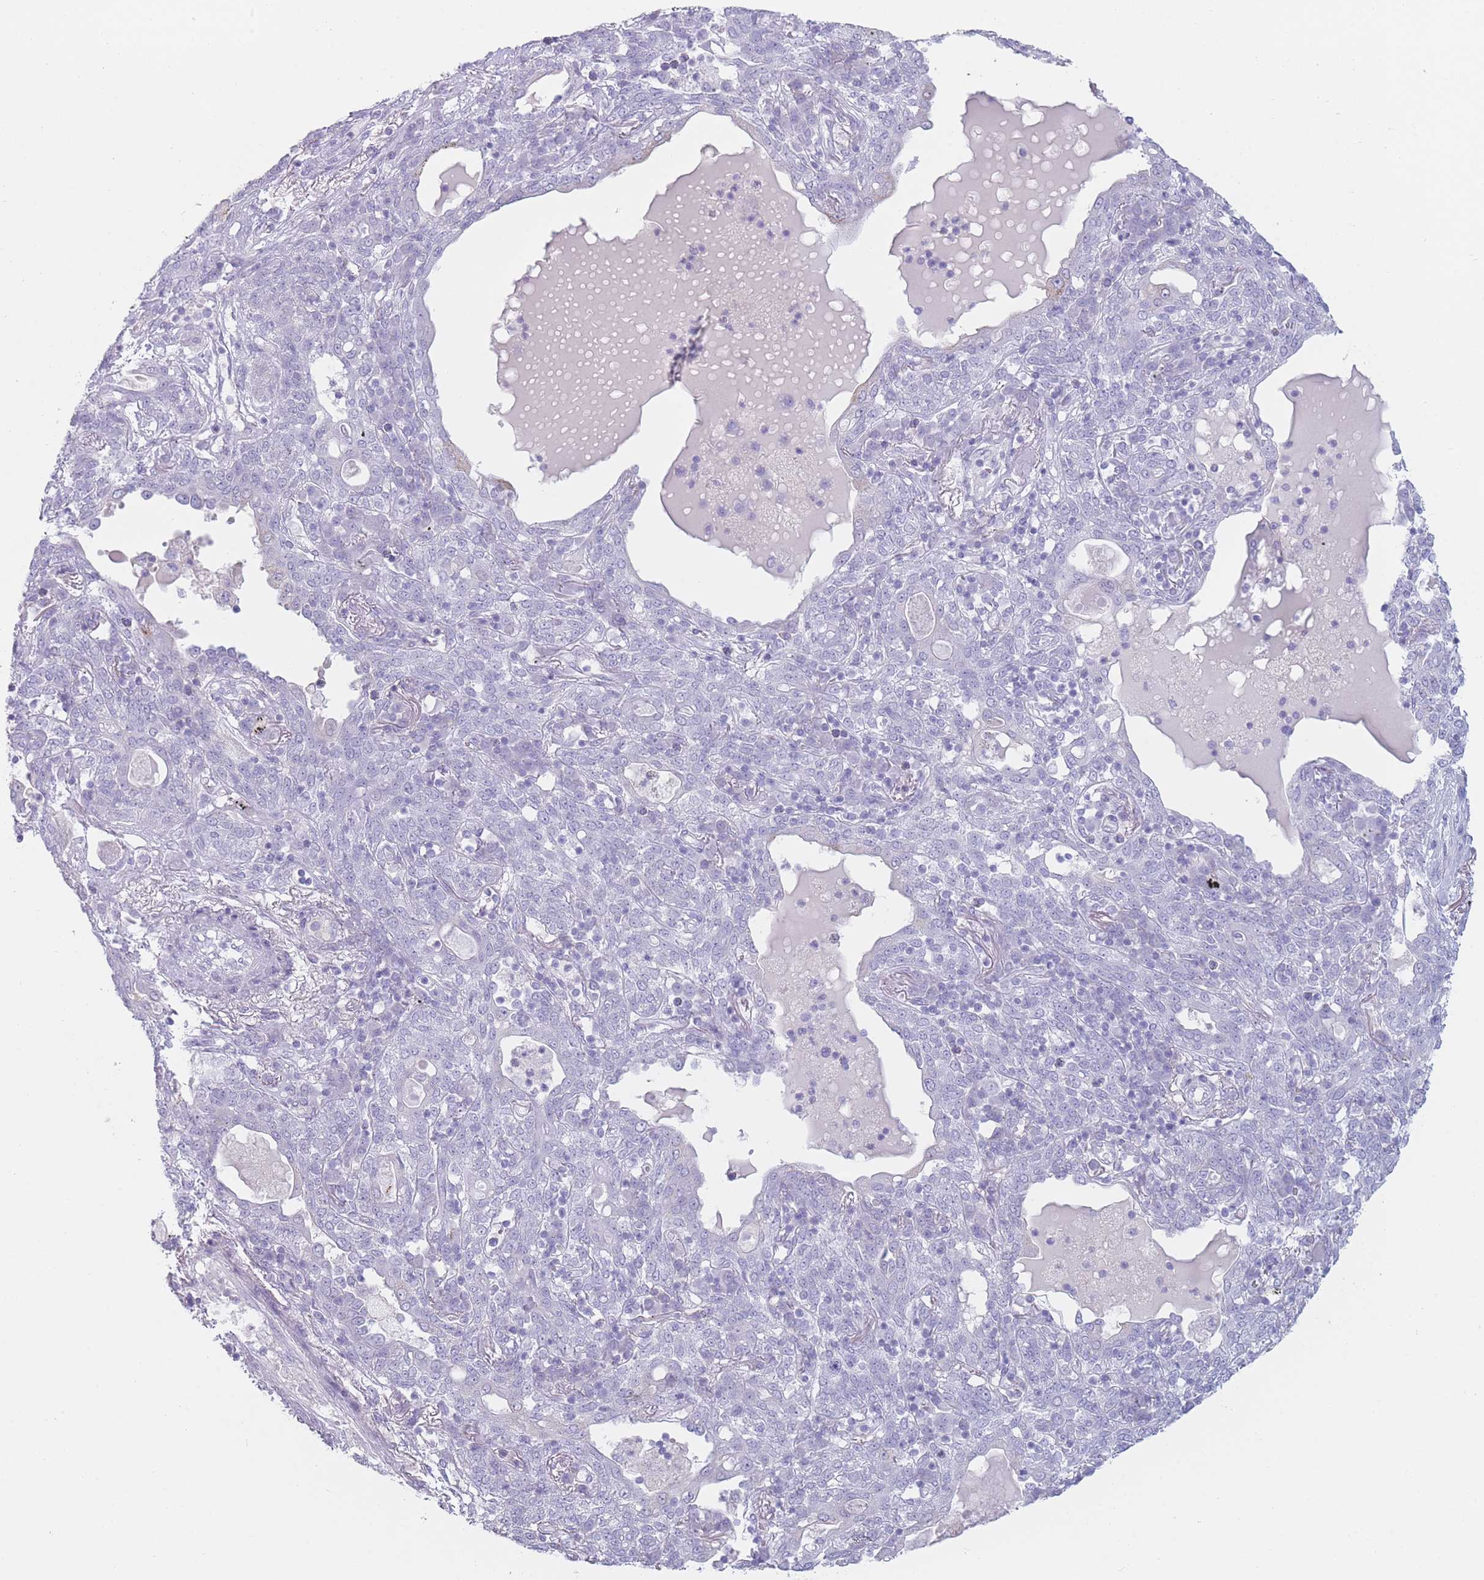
{"staining": {"intensity": "negative", "quantity": "none", "location": "none"}, "tissue": "lung cancer", "cell_type": "Tumor cells", "image_type": "cancer", "snomed": [{"axis": "morphology", "description": "Squamous cell carcinoma, NOS"}, {"axis": "topography", "description": "Lung"}], "caption": "The image shows no staining of tumor cells in lung squamous cell carcinoma. (DAB (3,3'-diaminobenzidine) immunohistochemistry visualized using brightfield microscopy, high magnification).", "gene": "GPR12", "patient": {"sex": "female", "age": 70}}